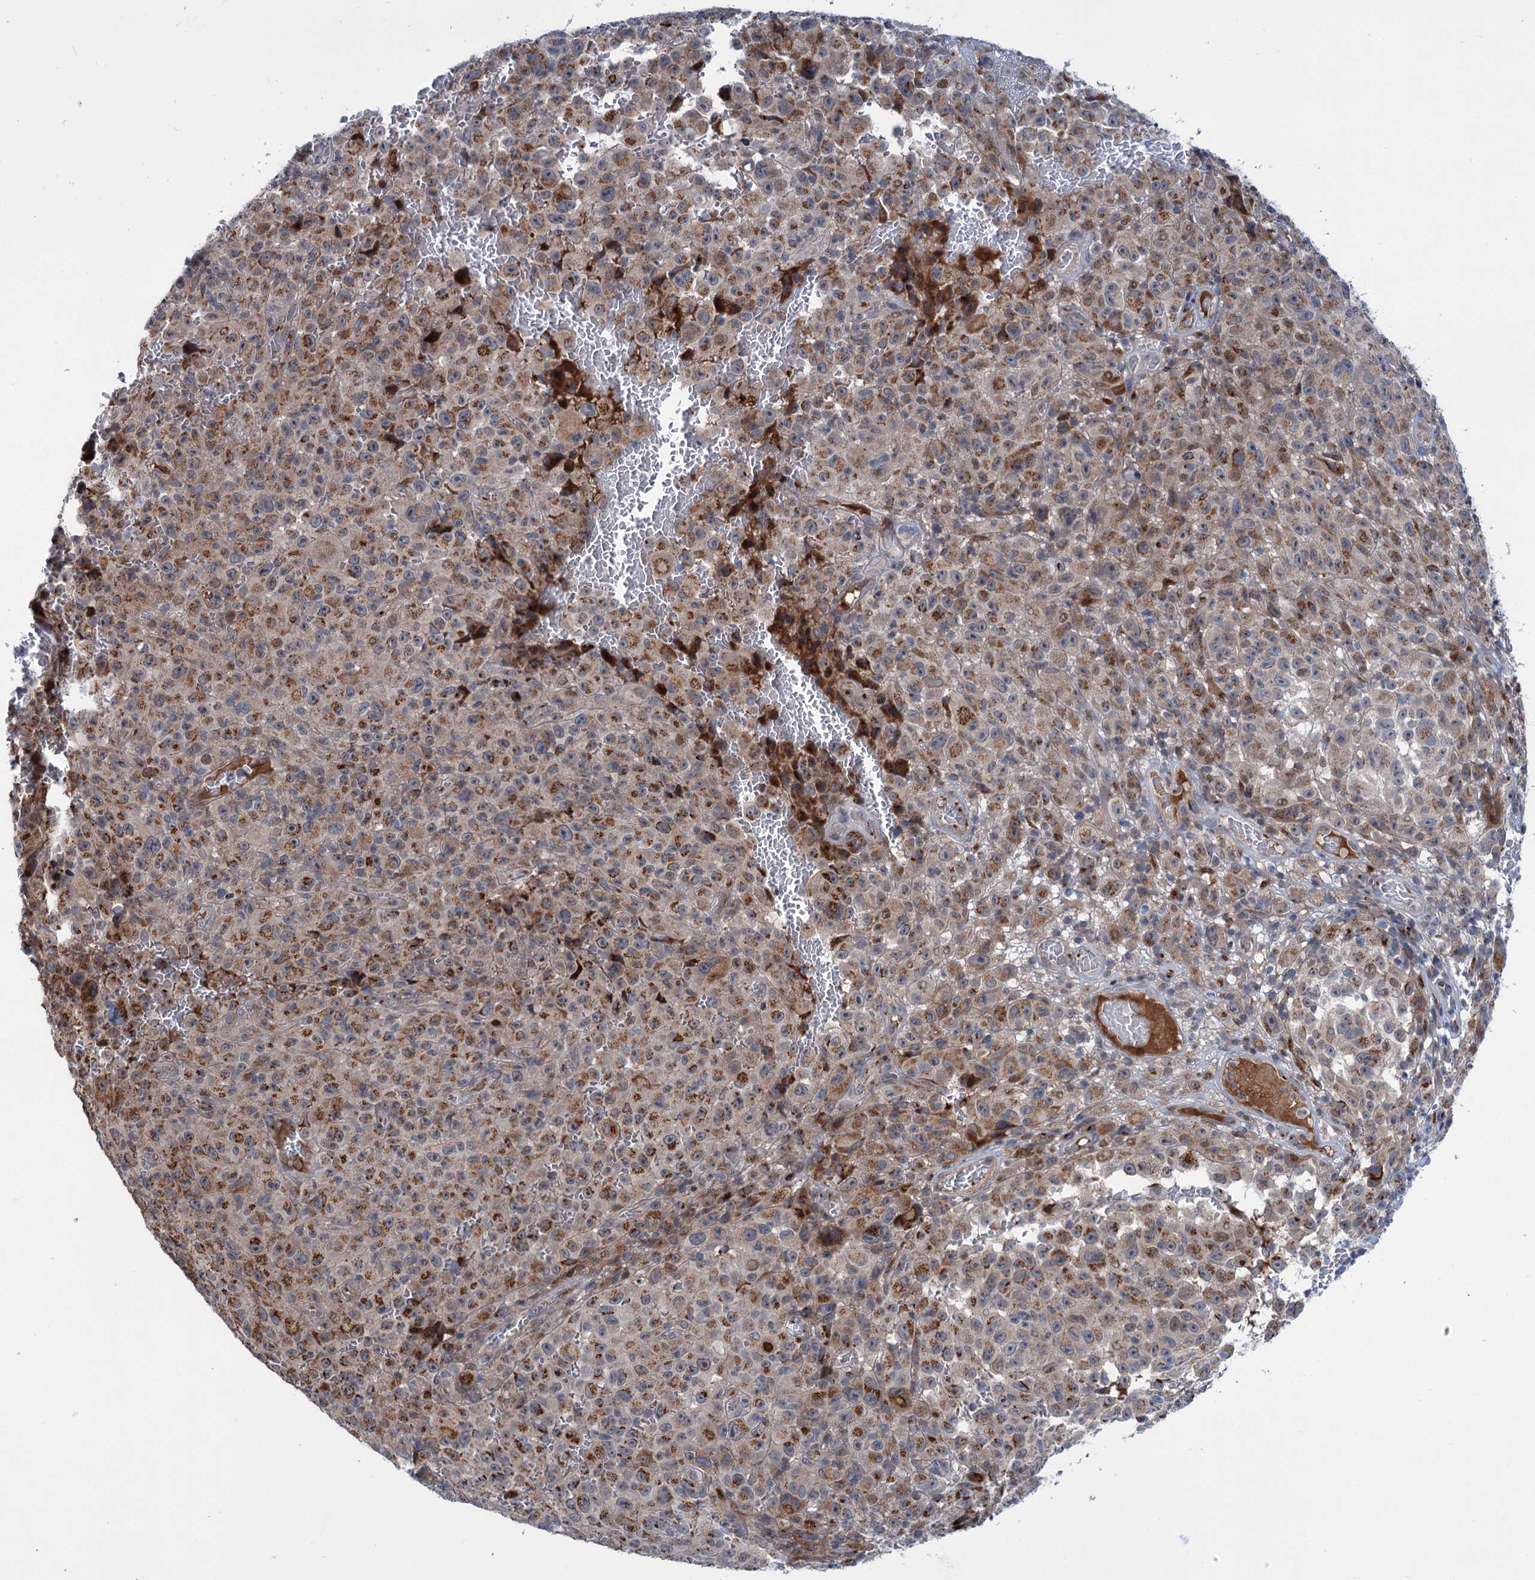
{"staining": {"intensity": "strong", "quantity": ">75%", "location": "cytoplasmic/membranous"}, "tissue": "melanoma", "cell_type": "Tumor cells", "image_type": "cancer", "snomed": [{"axis": "morphology", "description": "Malignant melanoma, NOS"}, {"axis": "topography", "description": "Skin"}], "caption": "Malignant melanoma stained for a protein (brown) demonstrates strong cytoplasmic/membranous positive staining in approximately >75% of tumor cells.", "gene": "ELP4", "patient": {"sex": "female", "age": 82}}